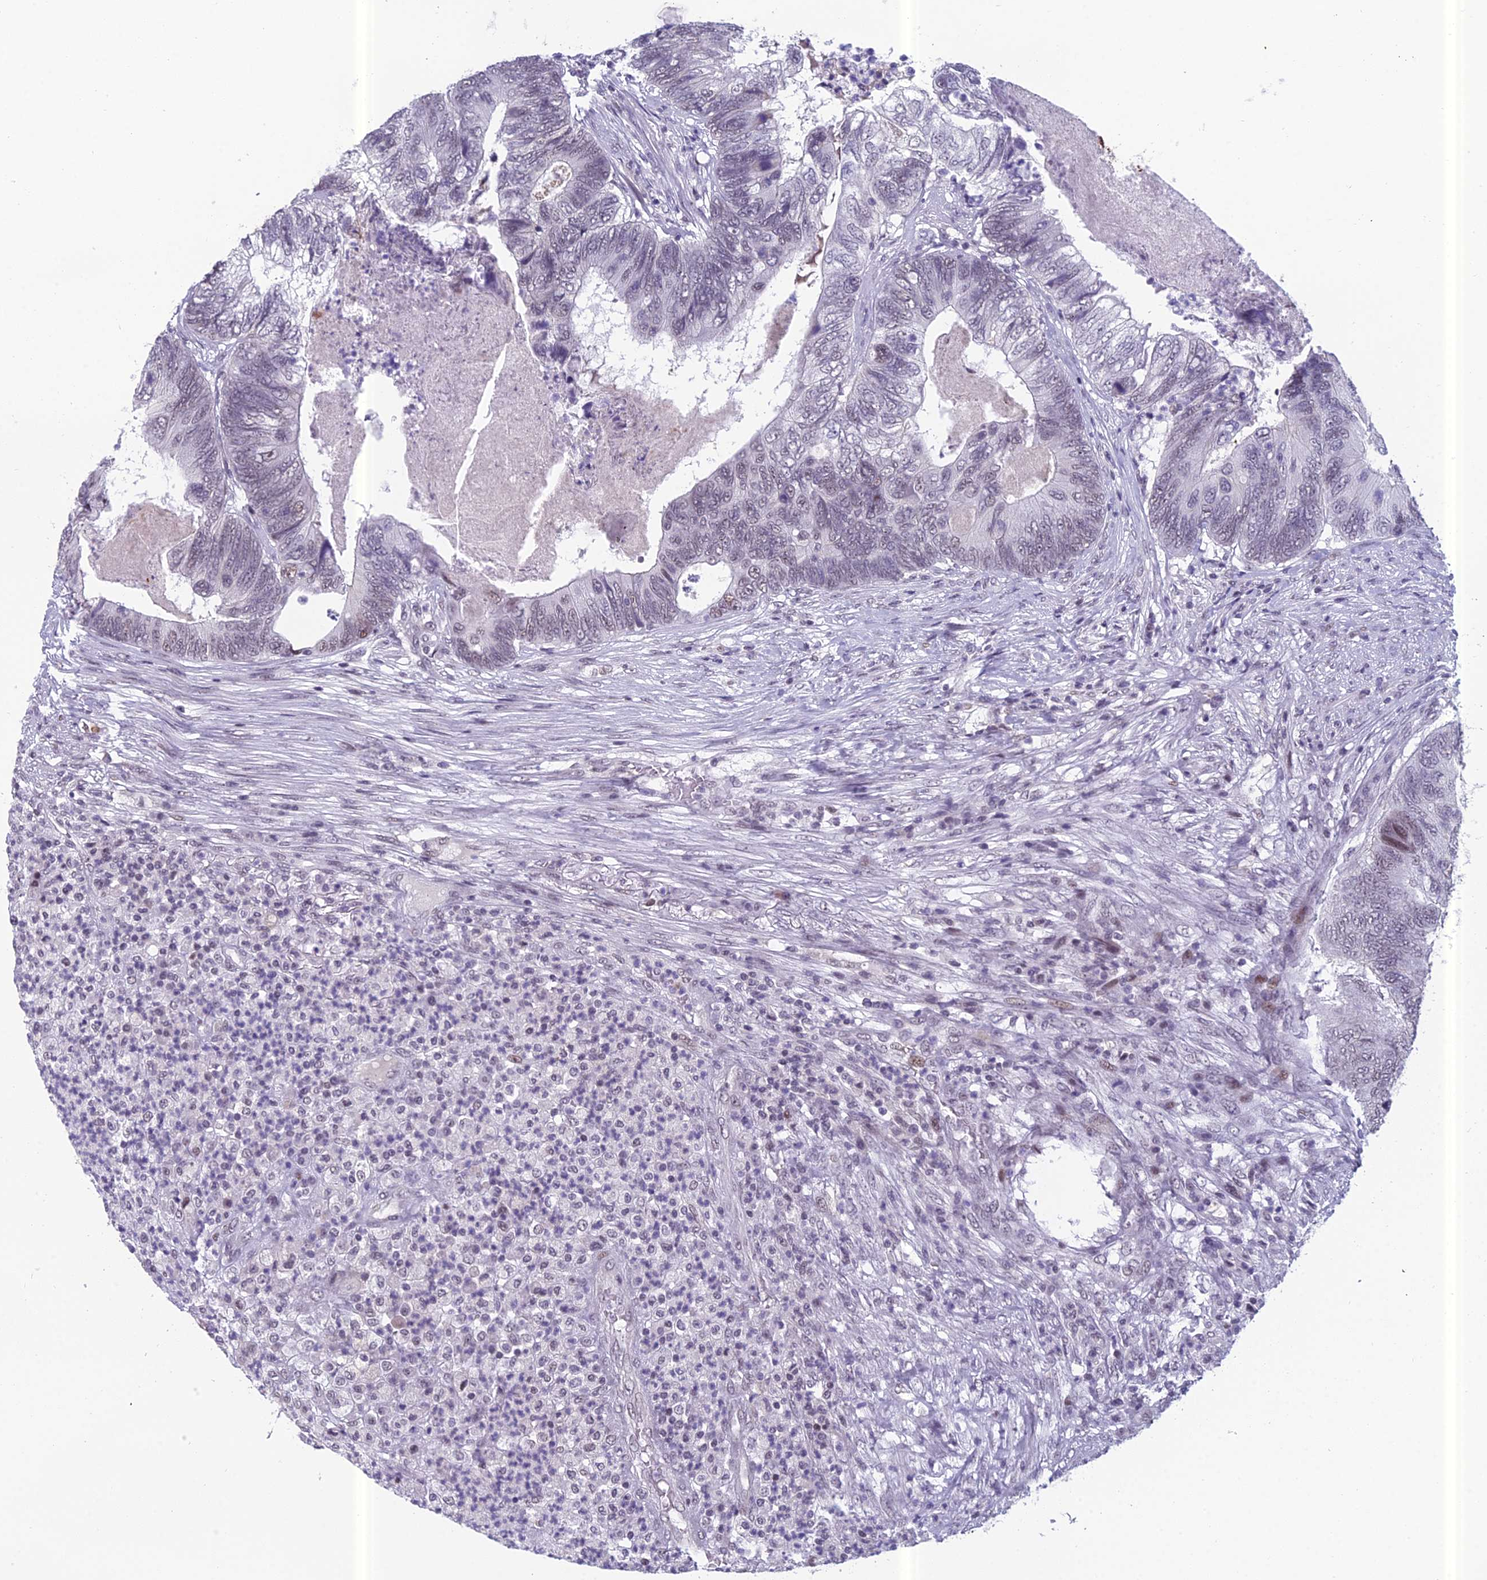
{"staining": {"intensity": "negative", "quantity": "none", "location": "none"}, "tissue": "colorectal cancer", "cell_type": "Tumor cells", "image_type": "cancer", "snomed": [{"axis": "morphology", "description": "Adenocarcinoma, NOS"}, {"axis": "topography", "description": "Colon"}], "caption": "The immunohistochemistry image has no significant expression in tumor cells of adenocarcinoma (colorectal) tissue.", "gene": "RGS17", "patient": {"sex": "female", "age": 67}}